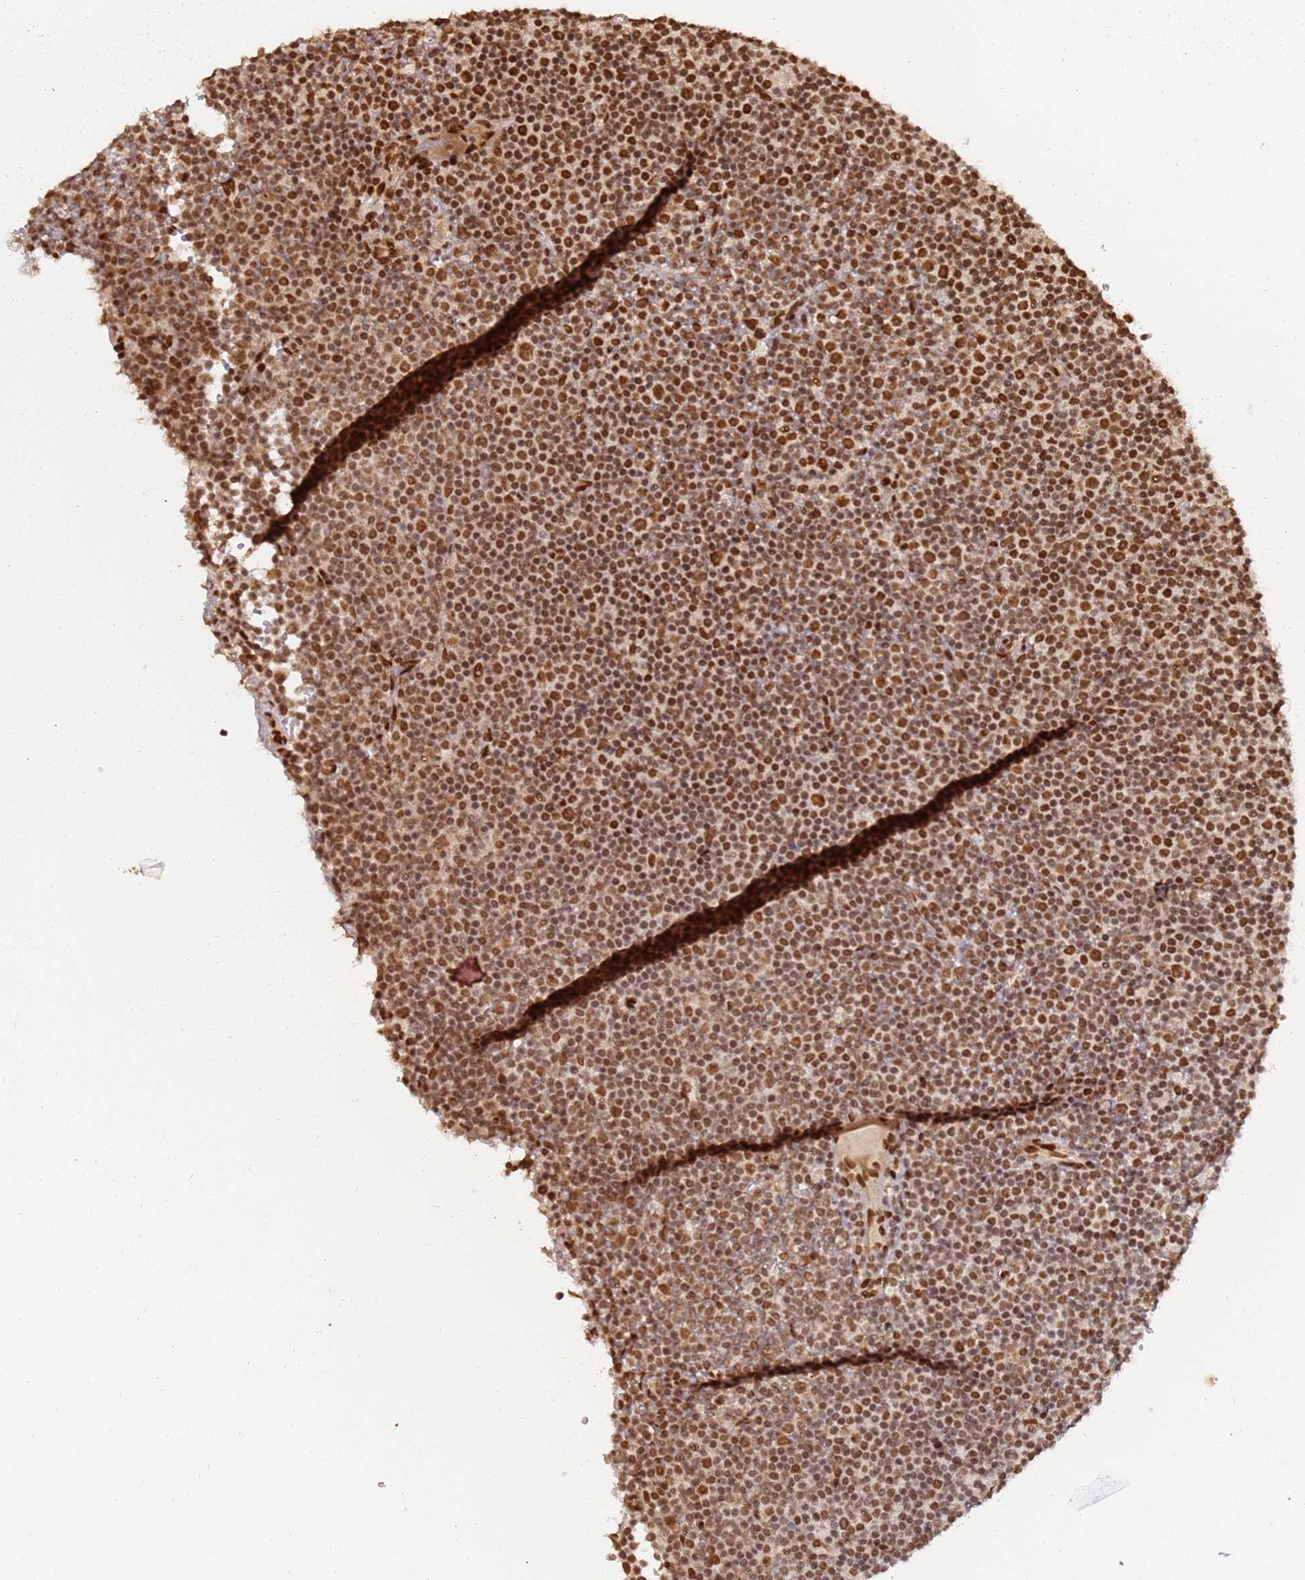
{"staining": {"intensity": "moderate", "quantity": ">75%", "location": "nuclear"}, "tissue": "lymphoma", "cell_type": "Tumor cells", "image_type": "cancer", "snomed": [{"axis": "morphology", "description": "Malignant lymphoma, non-Hodgkin's type, Low grade"}, {"axis": "topography", "description": "Lymph node"}], "caption": "Moderate nuclear expression is appreciated in approximately >75% of tumor cells in malignant lymphoma, non-Hodgkin's type (low-grade). Nuclei are stained in blue.", "gene": "TENT4A", "patient": {"sex": "female", "age": 67}}